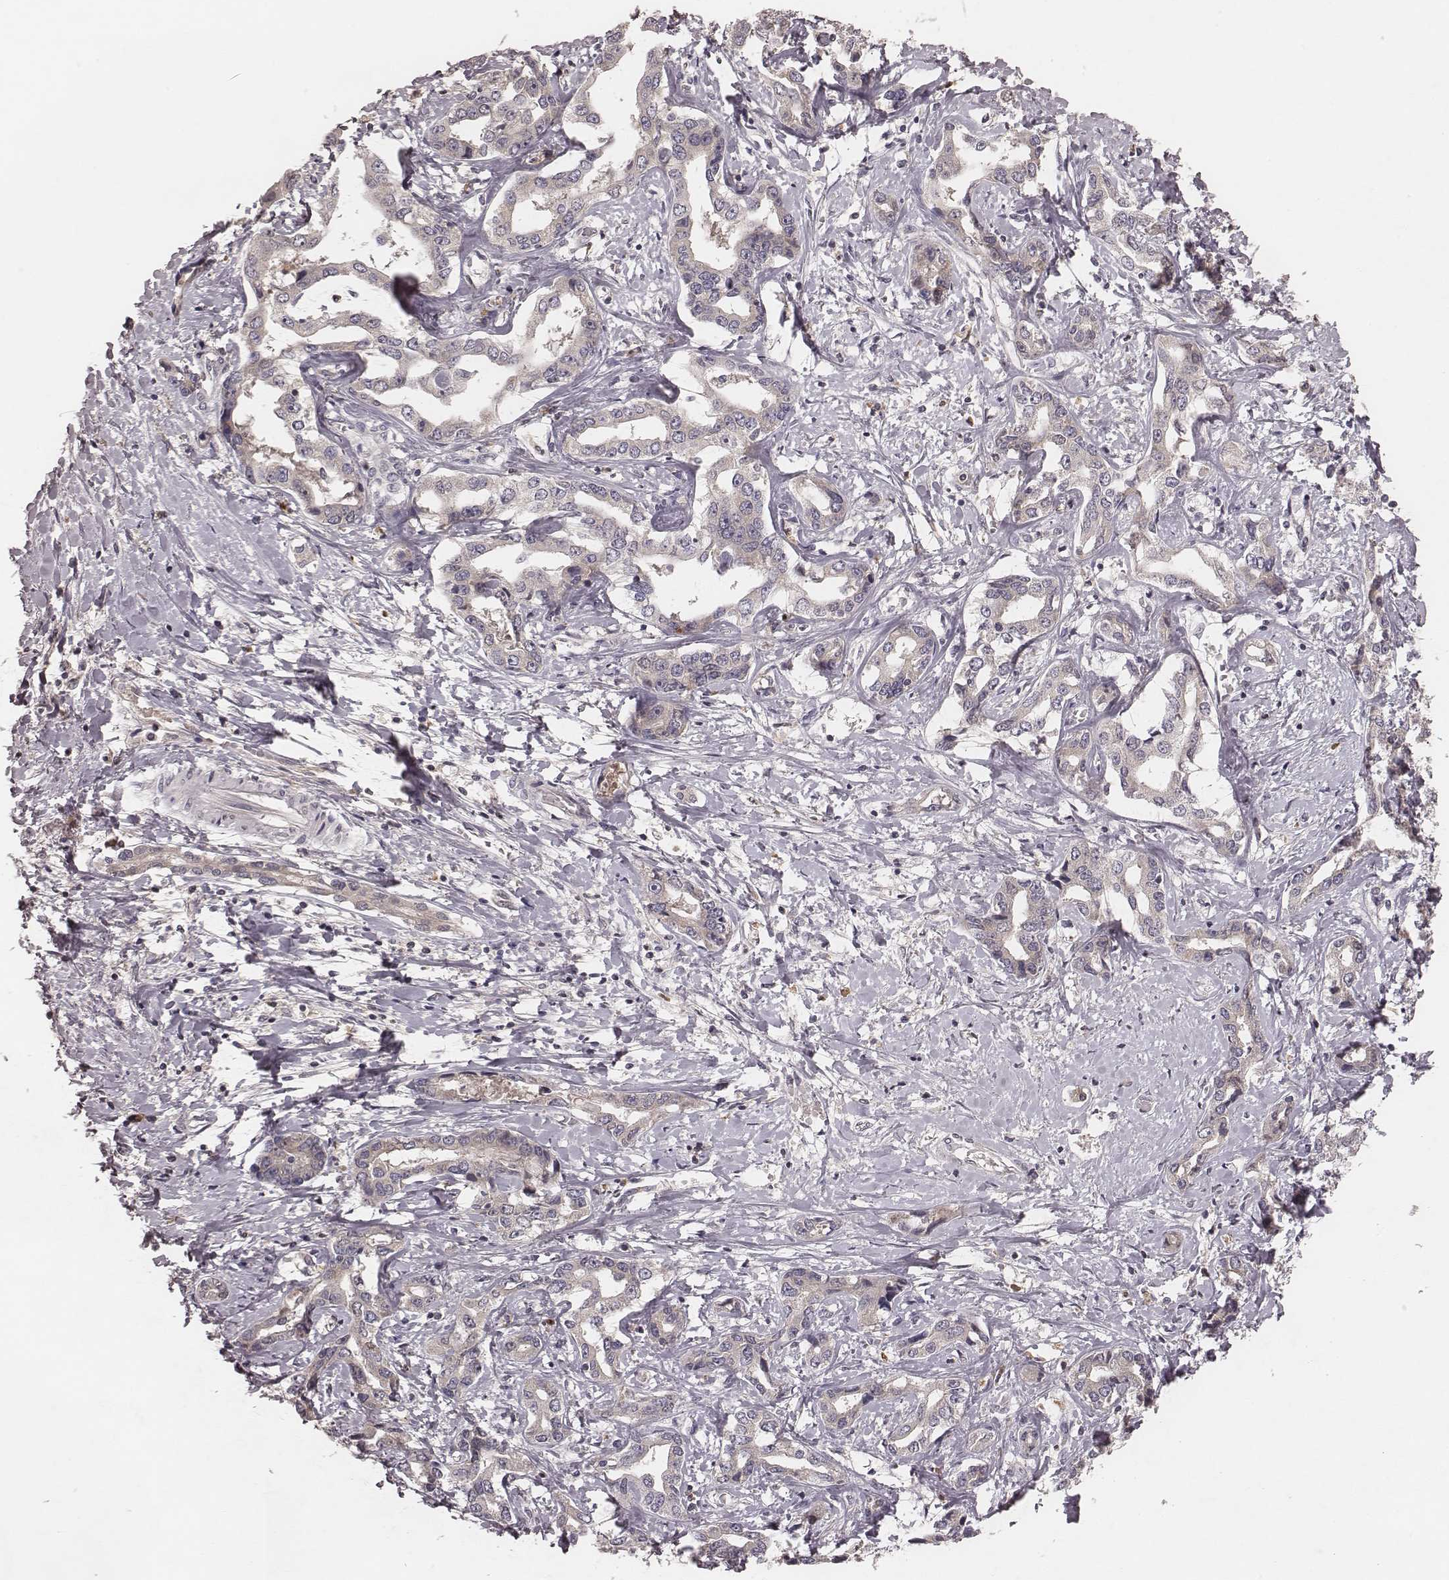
{"staining": {"intensity": "weak", "quantity": "25%-75%", "location": "cytoplasmic/membranous"}, "tissue": "liver cancer", "cell_type": "Tumor cells", "image_type": "cancer", "snomed": [{"axis": "morphology", "description": "Cholangiocarcinoma"}, {"axis": "topography", "description": "Liver"}], "caption": "Protein analysis of liver cancer tissue displays weak cytoplasmic/membranous staining in about 25%-75% of tumor cells. (Brightfield microscopy of DAB IHC at high magnification).", "gene": "P2RX5", "patient": {"sex": "male", "age": 59}}